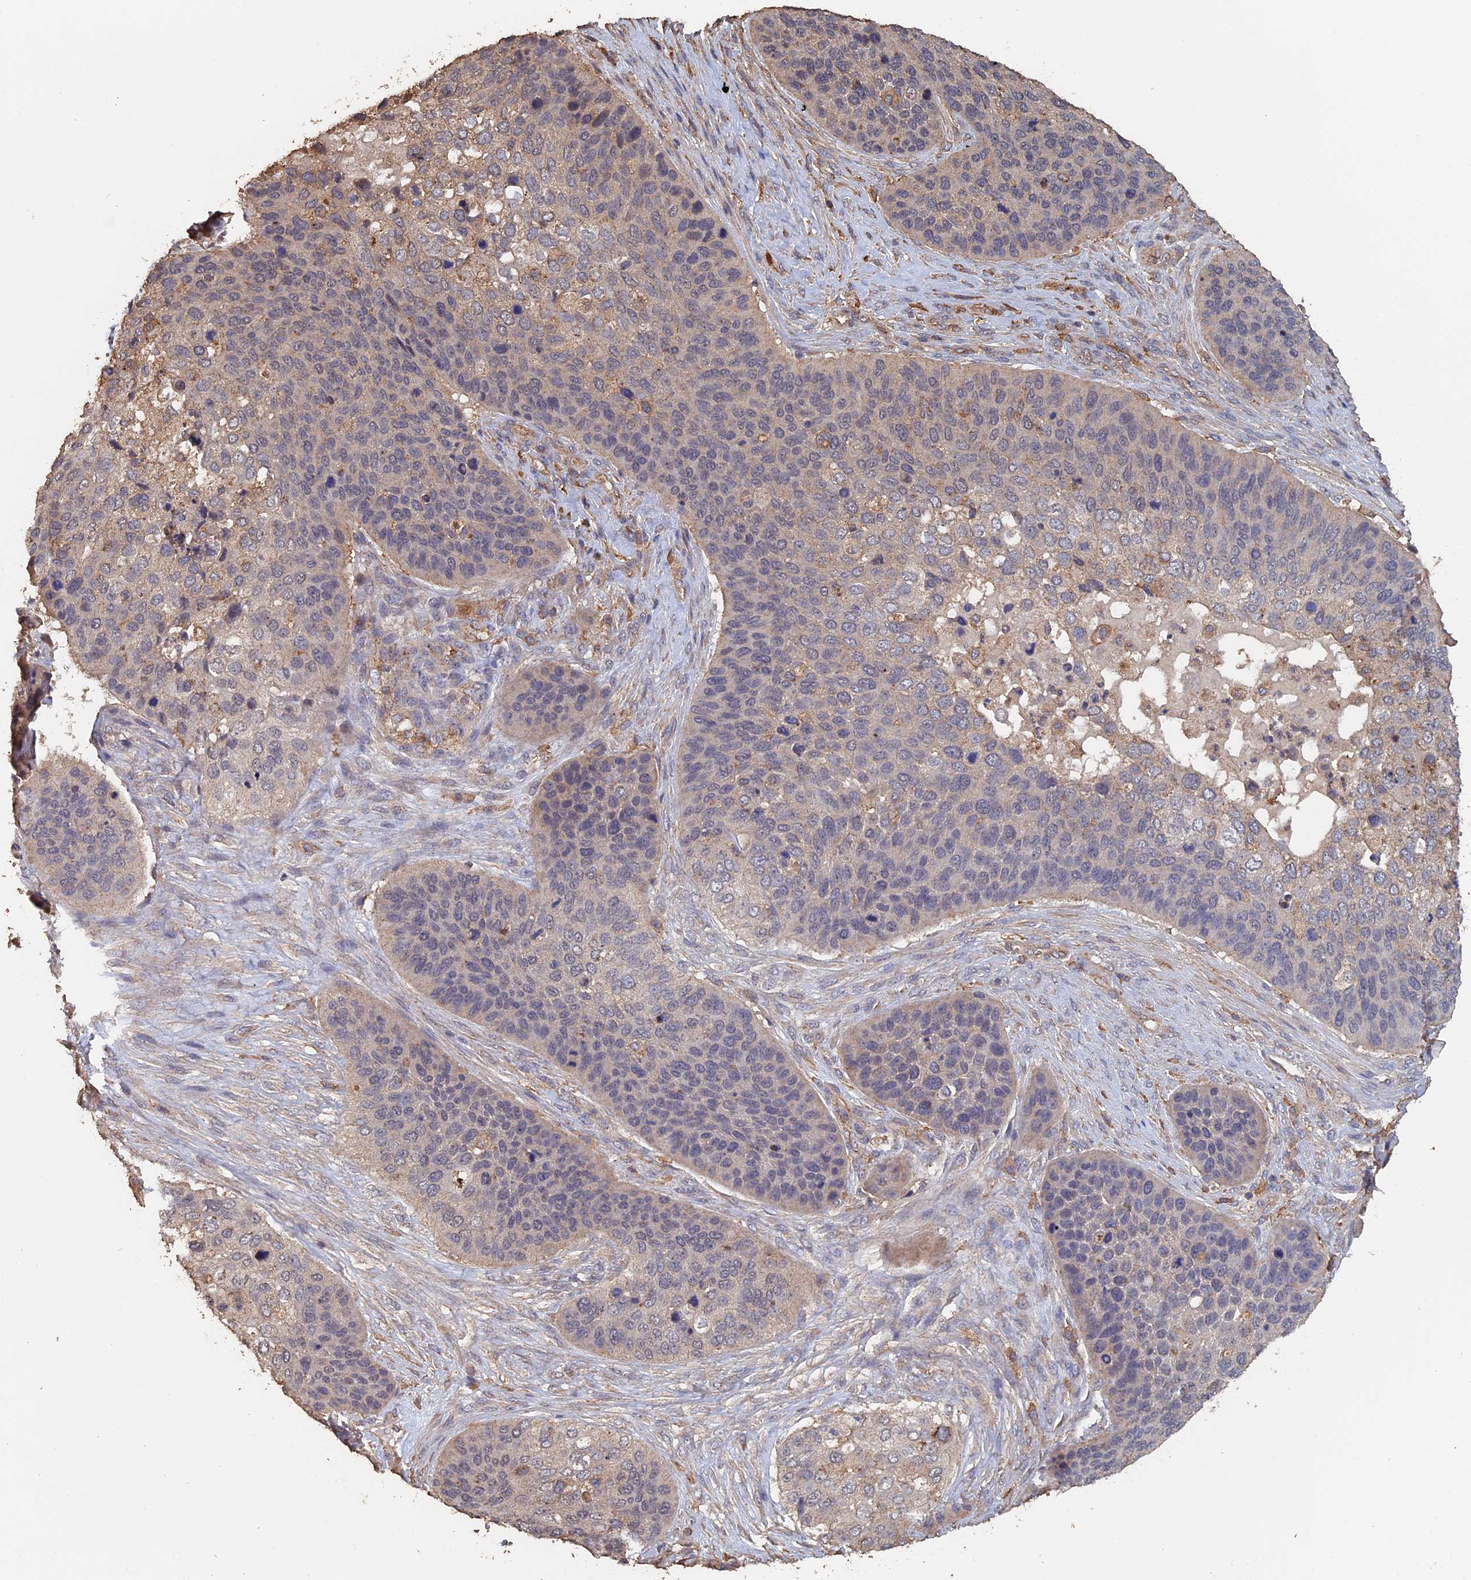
{"staining": {"intensity": "negative", "quantity": "none", "location": "none"}, "tissue": "skin cancer", "cell_type": "Tumor cells", "image_type": "cancer", "snomed": [{"axis": "morphology", "description": "Basal cell carcinoma"}, {"axis": "topography", "description": "Skin"}], "caption": "IHC of skin cancer shows no staining in tumor cells.", "gene": "PIGQ", "patient": {"sex": "female", "age": 74}}